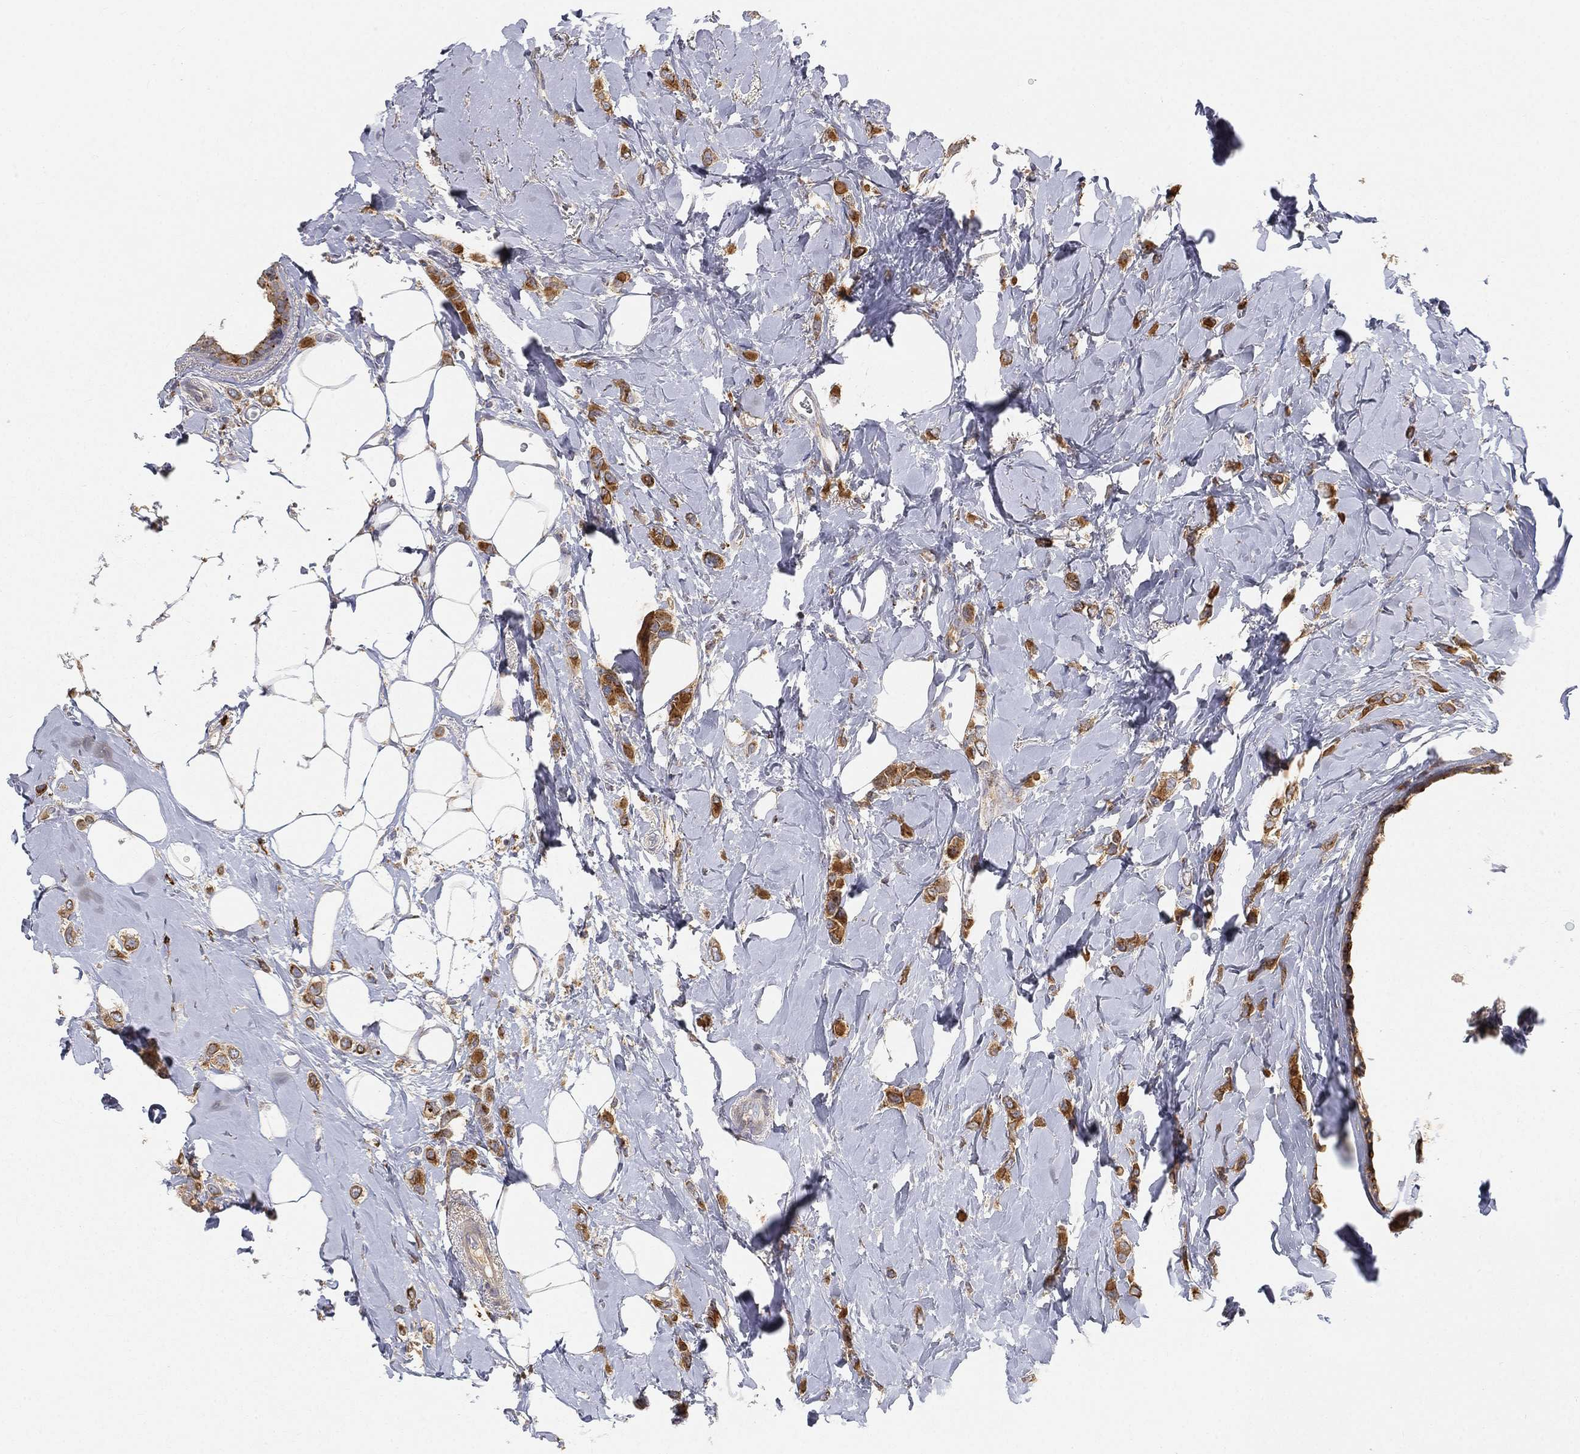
{"staining": {"intensity": "strong", "quantity": ">75%", "location": "cytoplasmic/membranous"}, "tissue": "breast cancer", "cell_type": "Tumor cells", "image_type": "cancer", "snomed": [{"axis": "morphology", "description": "Lobular carcinoma"}, {"axis": "topography", "description": "Breast"}], "caption": "Breast lobular carcinoma was stained to show a protein in brown. There is high levels of strong cytoplasmic/membranous expression in about >75% of tumor cells.", "gene": "CTSL", "patient": {"sex": "female", "age": 66}}